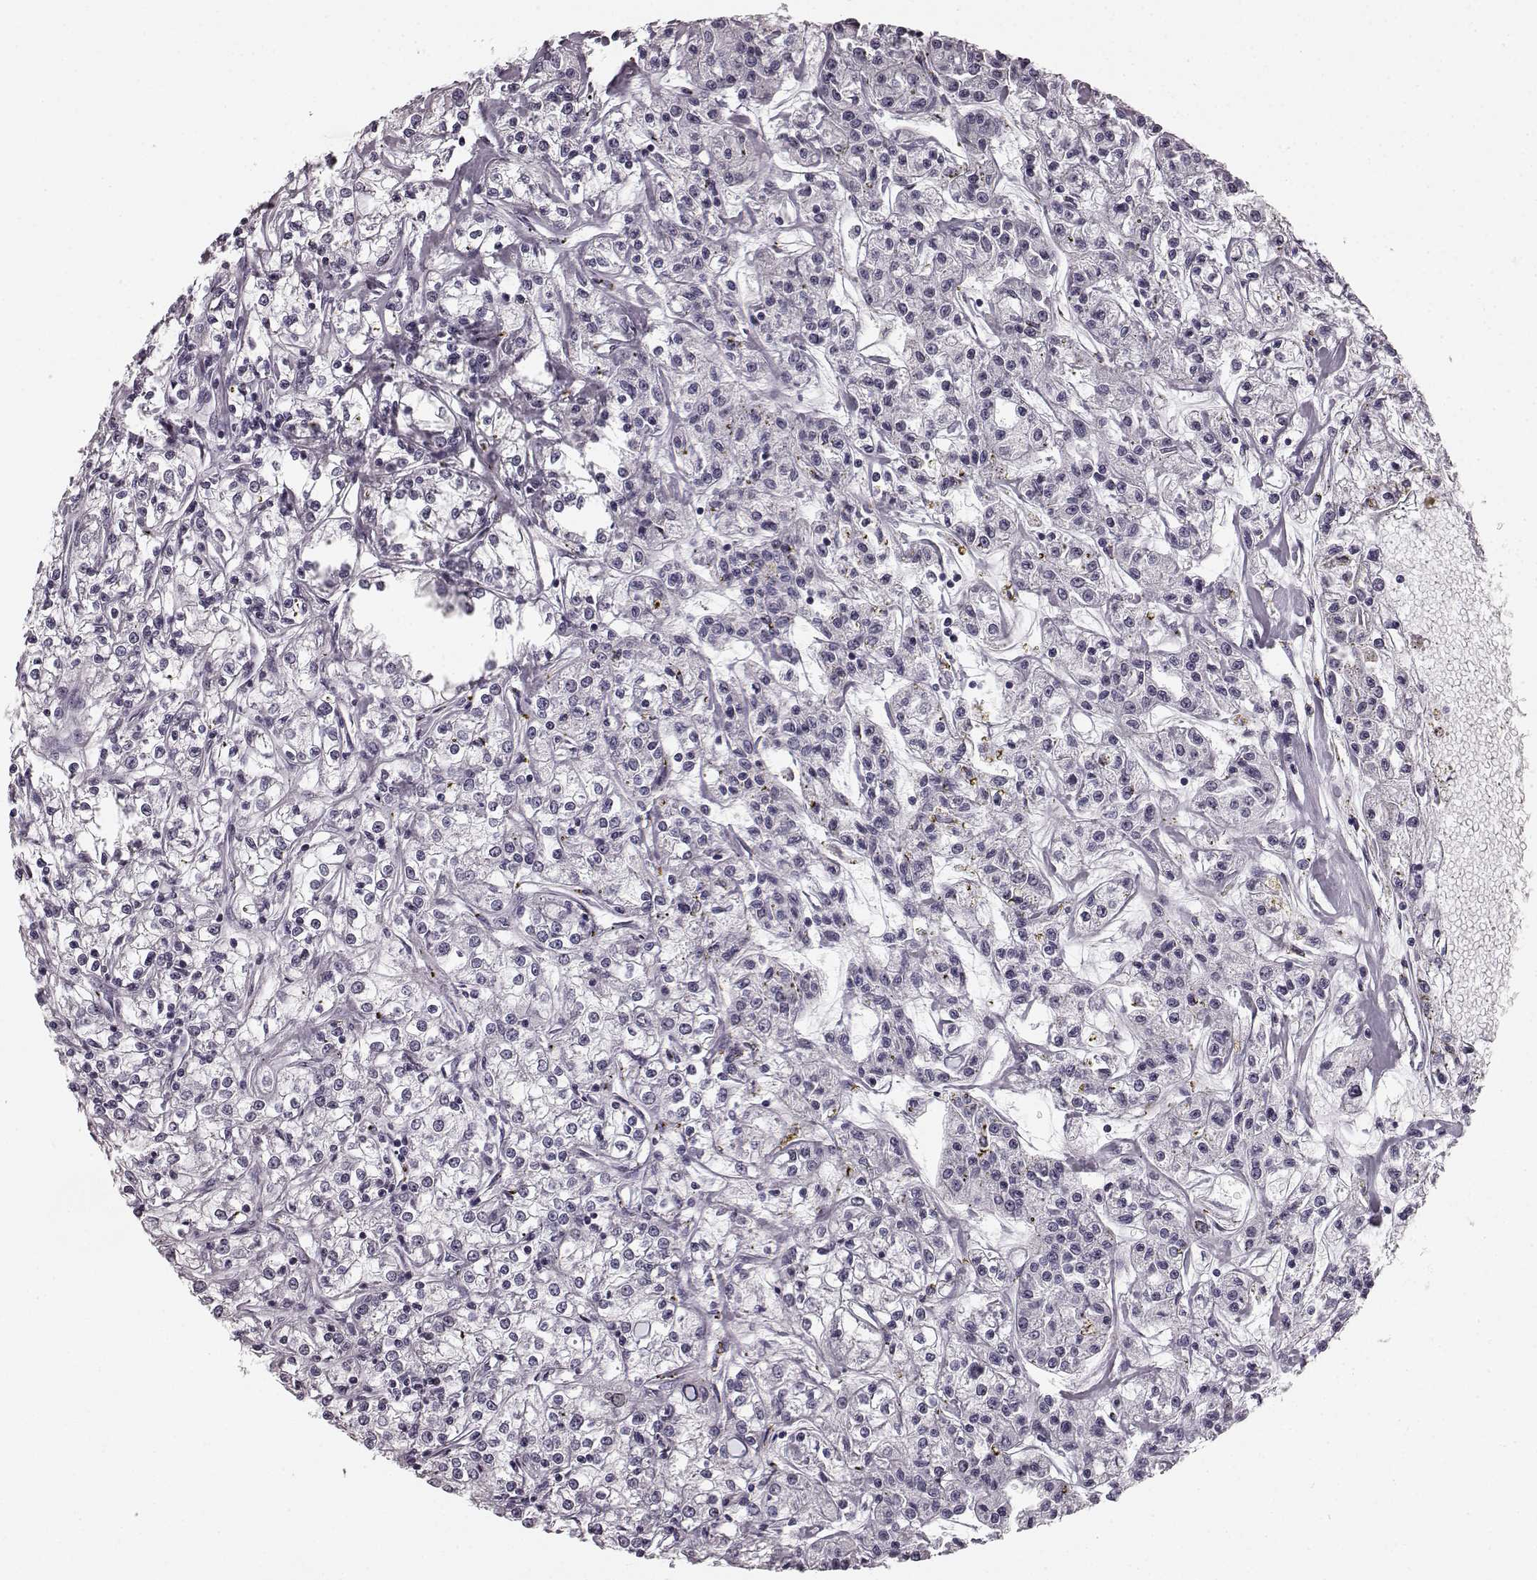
{"staining": {"intensity": "negative", "quantity": "none", "location": "none"}, "tissue": "renal cancer", "cell_type": "Tumor cells", "image_type": "cancer", "snomed": [{"axis": "morphology", "description": "Adenocarcinoma, NOS"}, {"axis": "topography", "description": "Kidney"}], "caption": "DAB immunohistochemical staining of renal cancer displays no significant staining in tumor cells.", "gene": "TMPRSS15", "patient": {"sex": "female", "age": 59}}